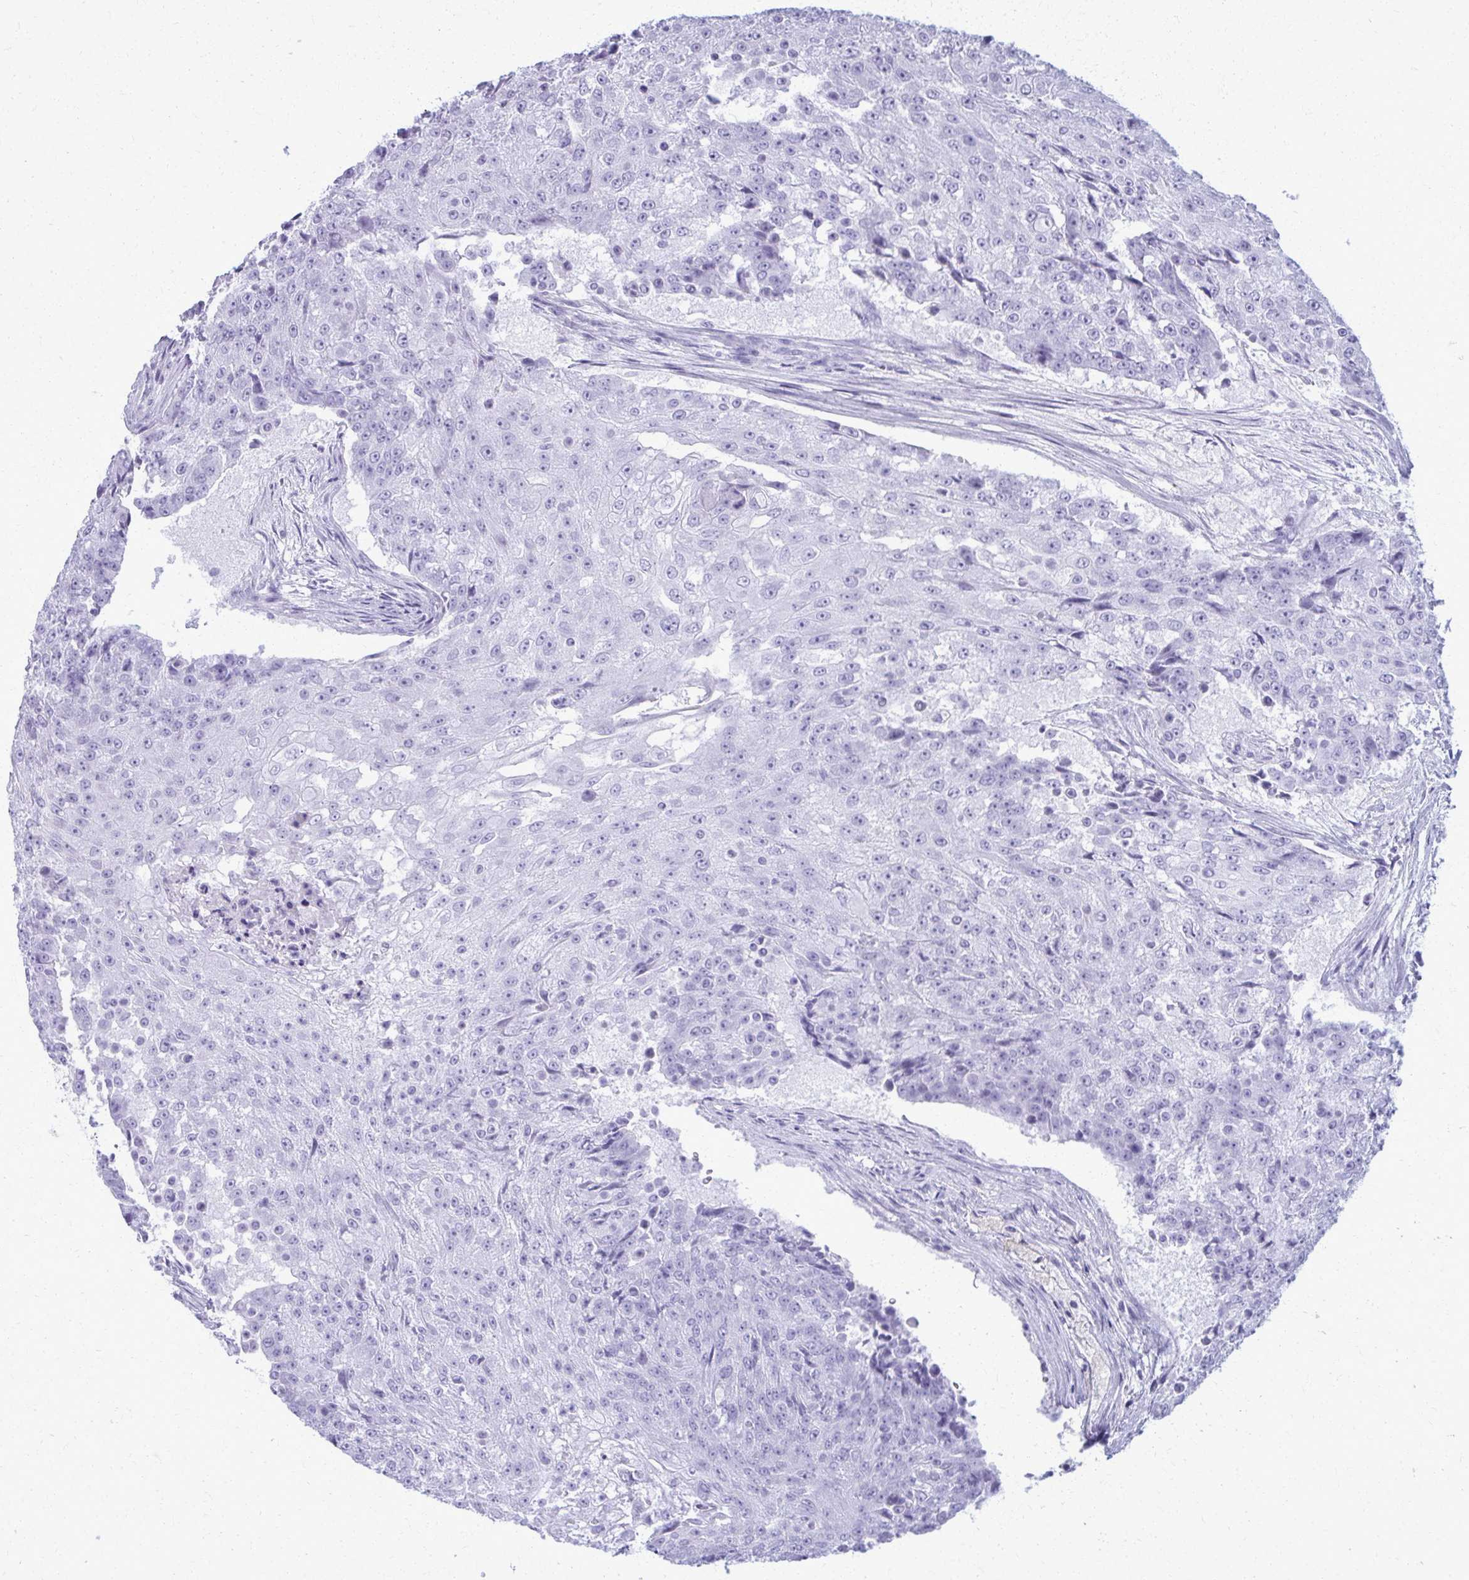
{"staining": {"intensity": "negative", "quantity": "none", "location": "none"}, "tissue": "urothelial cancer", "cell_type": "Tumor cells", "image_type": "cancer", "snomed": [{"axis": "morphology", "description": "Urothelial carcinoma, High grade"}, {"axis": "topography", "description": "Urinary bladder"}], "caption": "This is an IHC micrograph of urothelial carcinoma (high-grade). There is no expression in tumor cells.", "gene": "ACSM2B", "patient": {"sex": "female", "age": 63}}